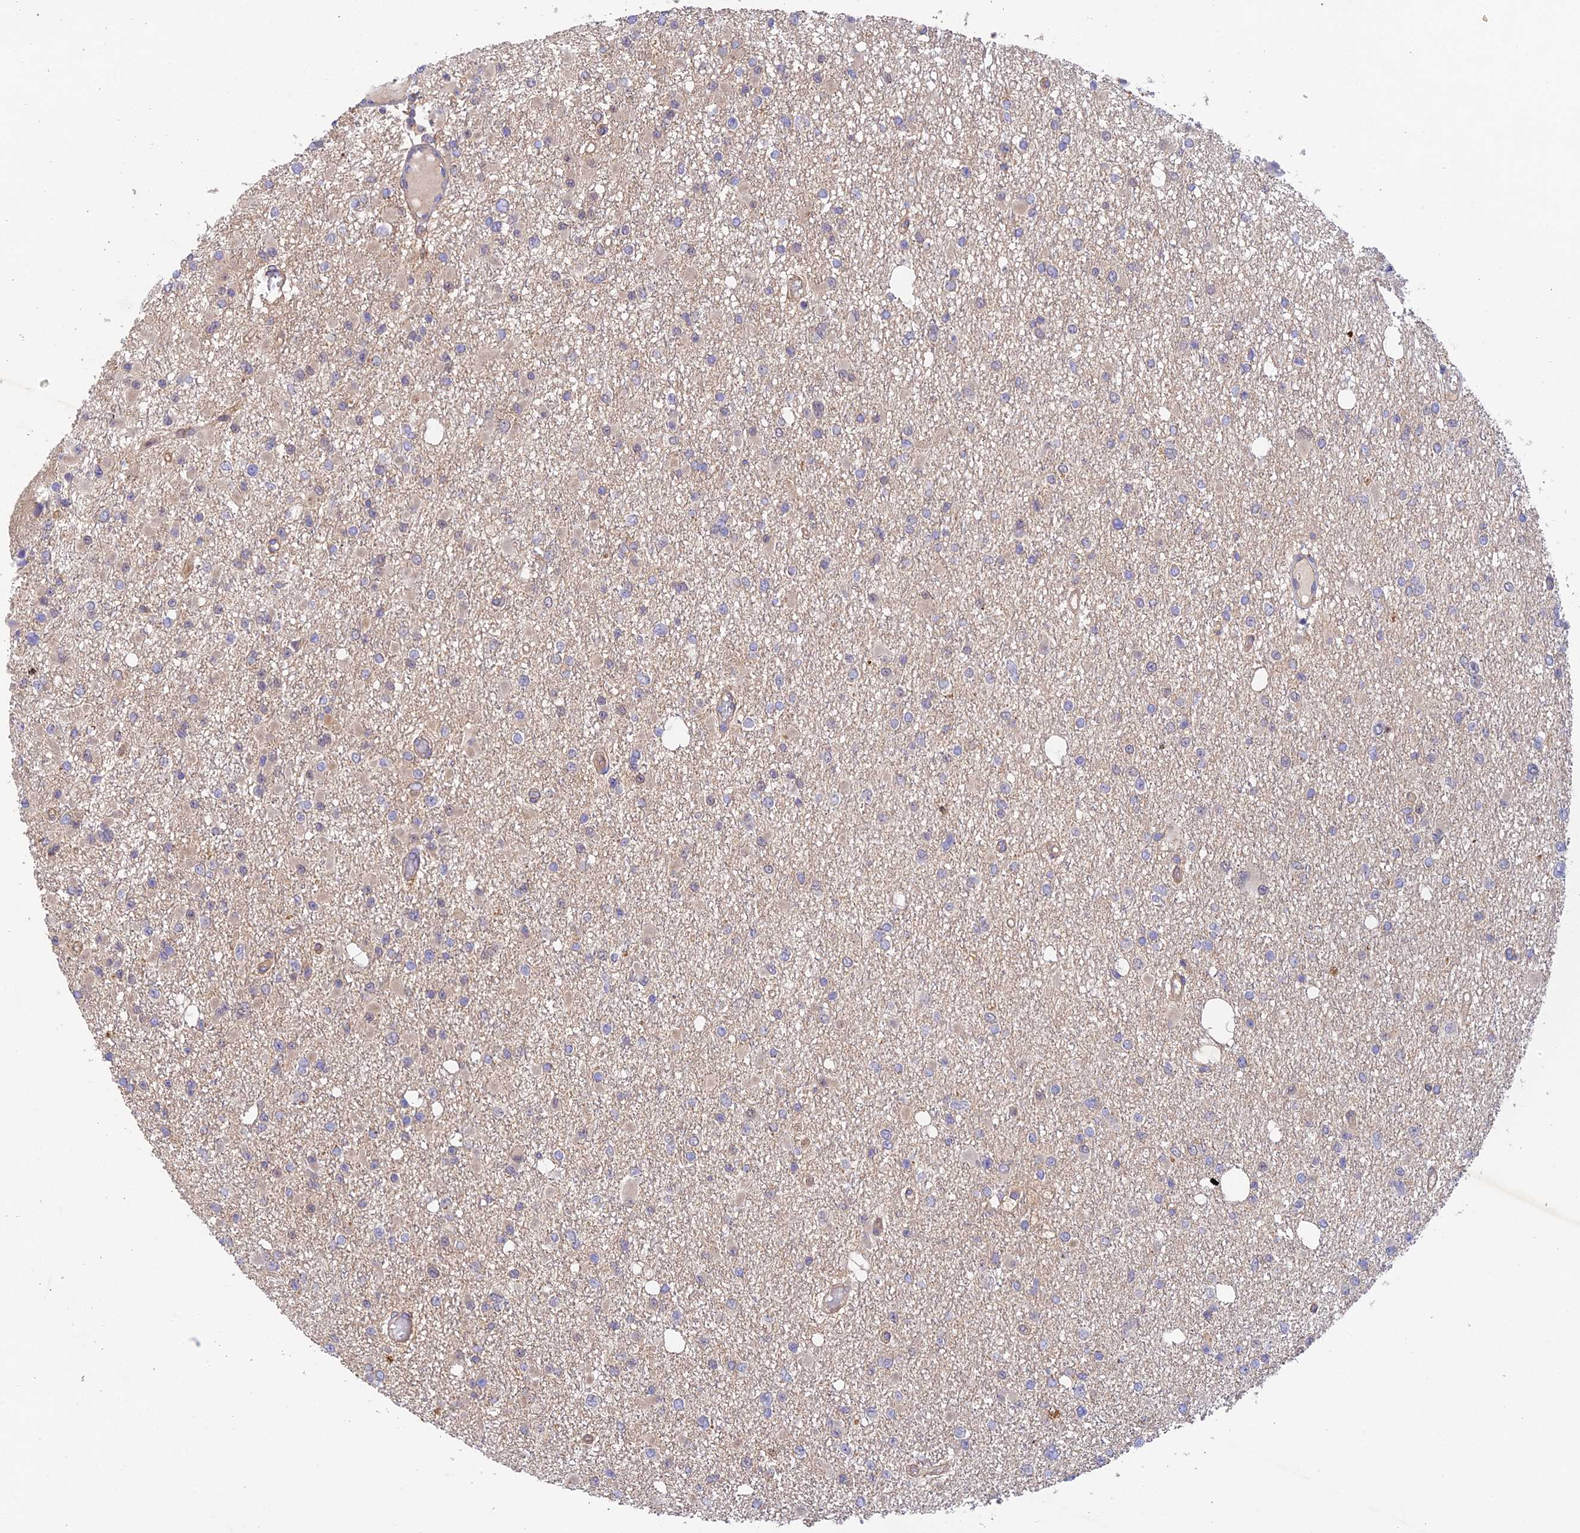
{"staining": {"intensity": "negative", "quantity": "none", "location": "none"}, "tissue": "glioma", "cell_type": "Tumor cells", "image_type": "cancer", "snomed": [{"axis": "morphology", "description": "Glioma, malignant, Low grade"}, {"axis": "topography", "description": "Brain"}], "caption": "Immunohistochemical staining of human glioma reveals no significant staining in tumor cells. The staining is performed using DAB brown chromogen with nuclei counter-stained in using hematoxylin.", "gene": "MYO9A", "patient": {"sex": "female", "age": 22}}